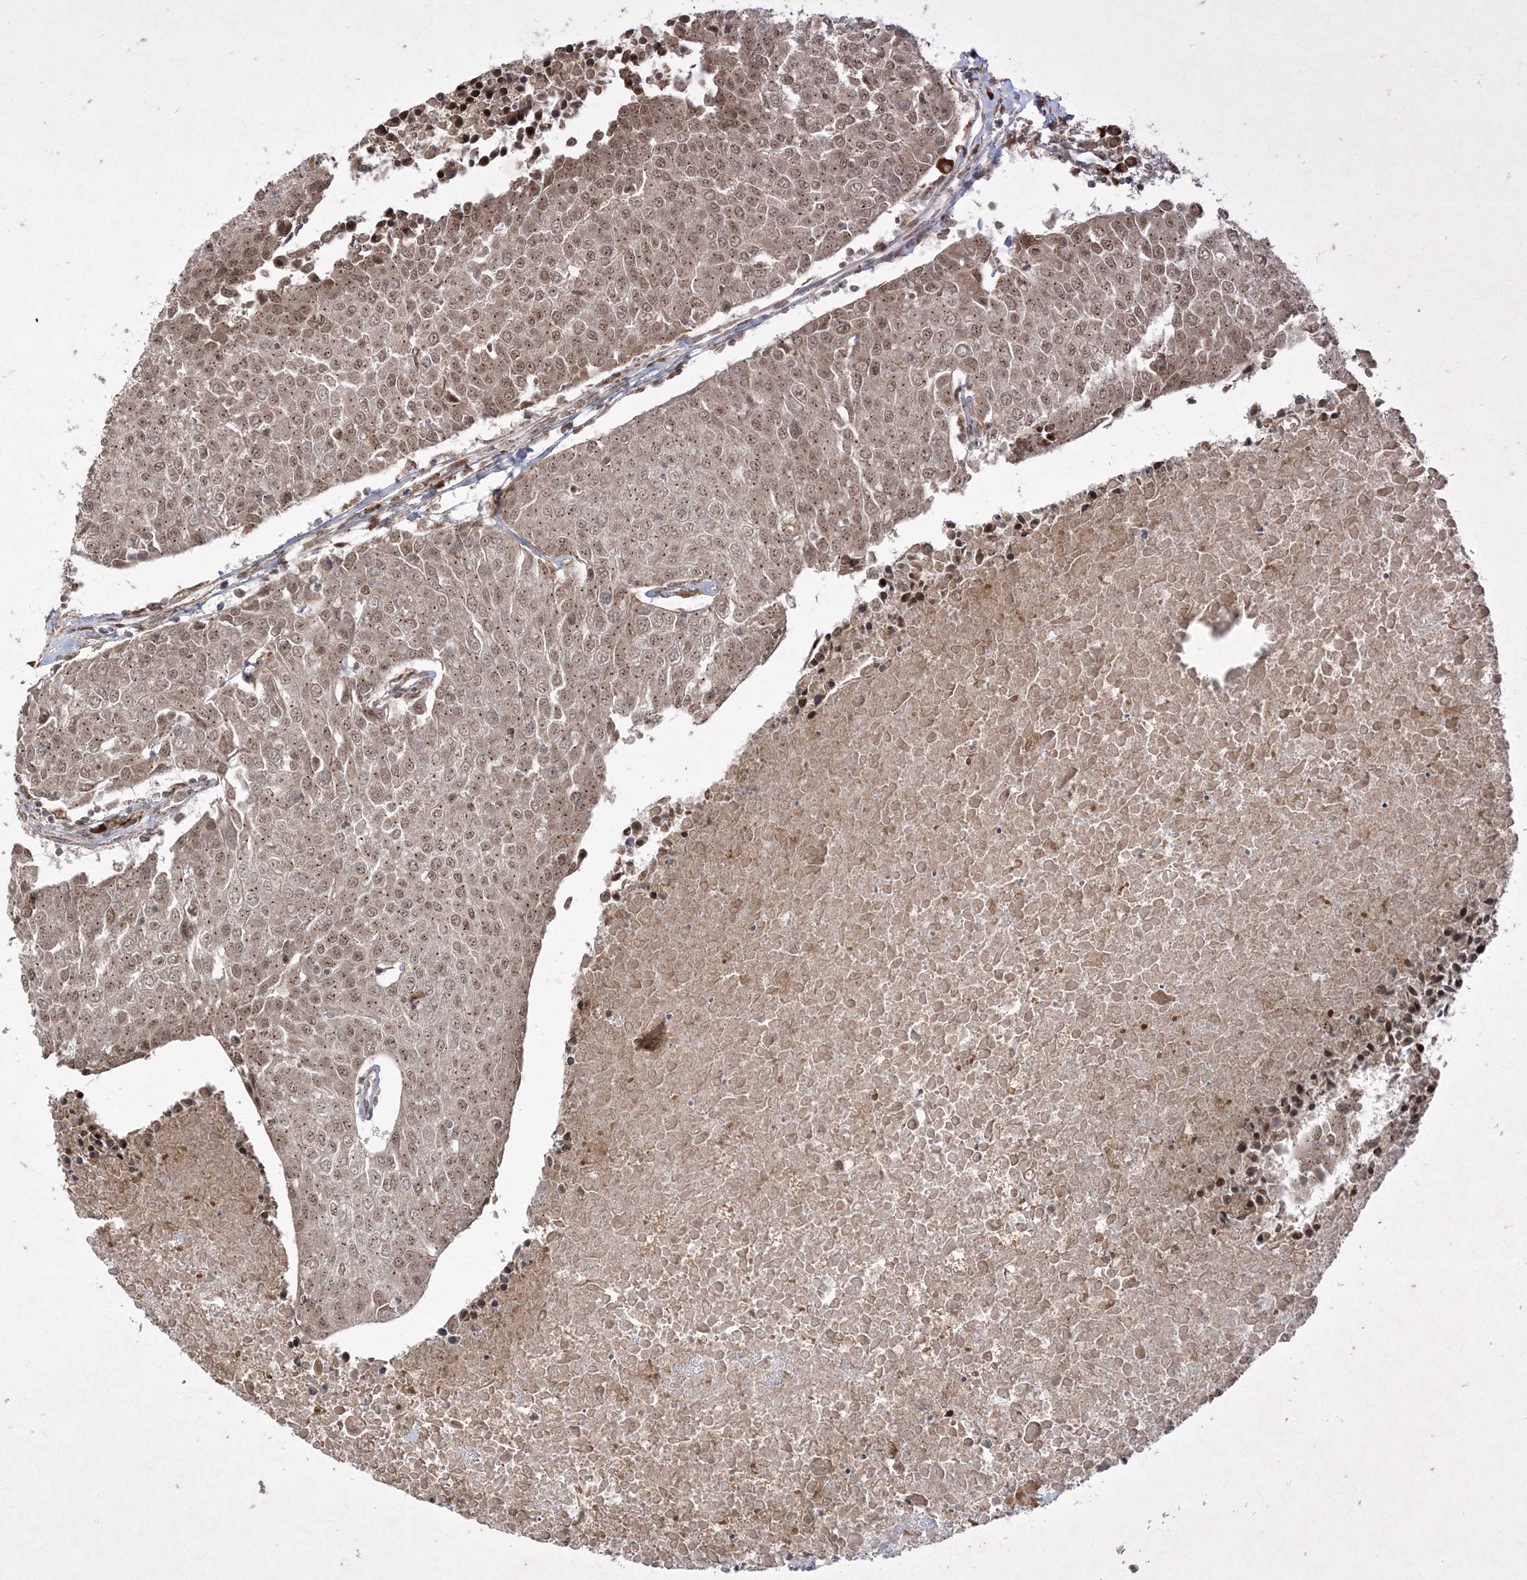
{"staining": {"intensity": "moderate", "quantity": ">75%", "location": "nuclear"}, "tissue": "urothelial cancer", "cell_type": "Tumor cells", "image_type": "cancer", "snomed": [{"axis": "morphology", "description": "Urothelial carcinoma, High grade"}, {"axis": "topography", "description": "Urinary bladder"}], "caption": "There is medium levels of moderate nuclear staining in tumor cells of urothelial cancer, as demonstrated by immunohistochemical staining (brown color).", "gene": "RRAS", "patient": {"sex": "female", "age": 85}}